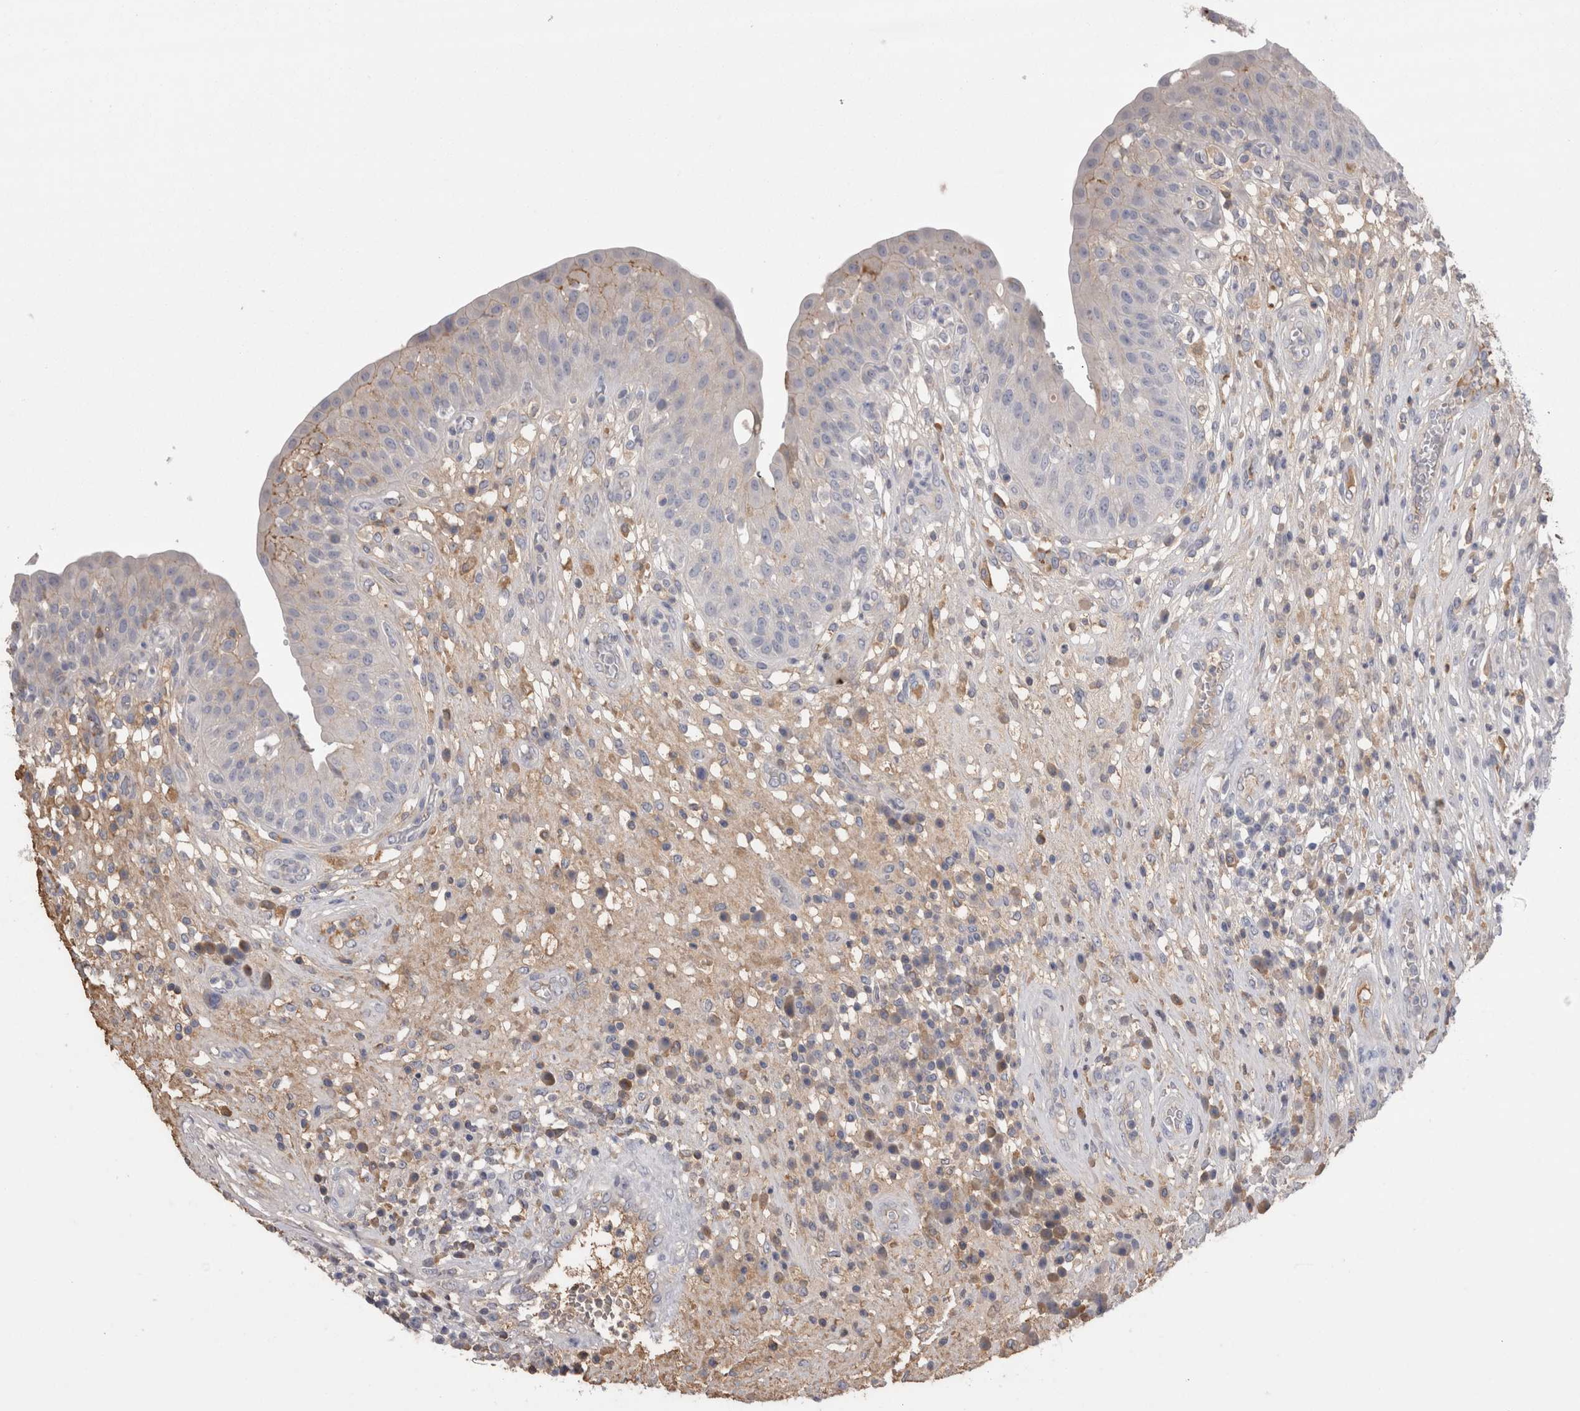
{"staining": {"intensity": "weak", "quantity": "<25%", "location": "cytoplasmic/membranous"}, "tissue": "urinary bladder", "cell_type": "Urothelial cells", "image_type": "normal", "snomed": [{"axis": "morphology", "description": "Normal tissue, NOS"}, {"axis": "topography", "description": "Urinary bladder"}], "caption": "There is no significant expression in urothelial cells of urinary bladder. The staining is performed using DAB brown chromogen with nuclei counter-stained in using hematoxylin.", "gene": "REG1A", "patient": {"sex": "female", "age": 62}}